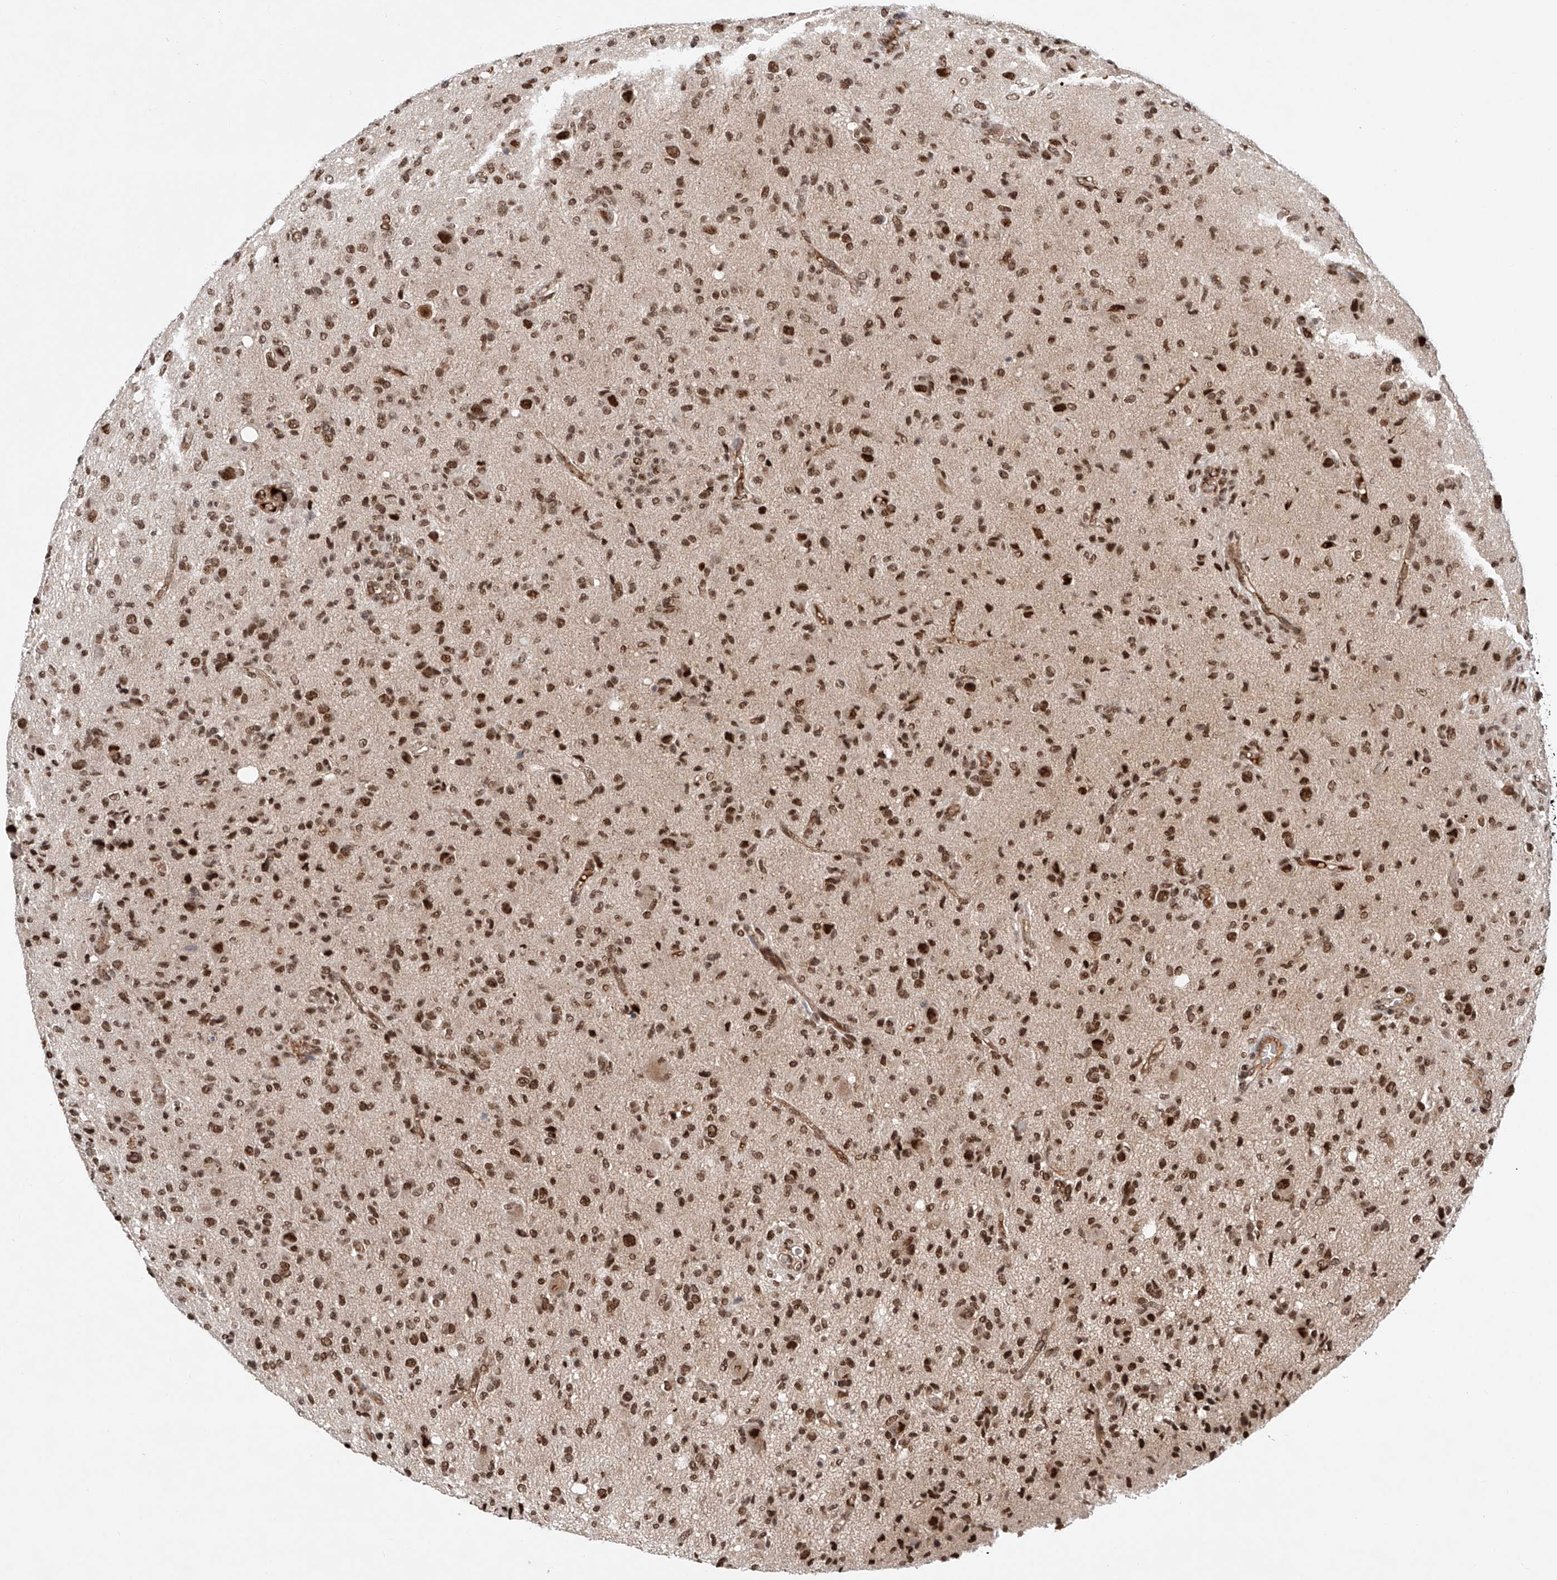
{"staining": {"intensity": "strong", "quantity": ">75%", "location": "nuclear"}, "tissue": "glioma", "cell_type": "Tumor cells", "image_type": "cancer", "snomed": [{"axis": "morphology", "description": "Glioma, malignant, High grade"}, {"axis": "topography", "description": "Brain"}], "caption": "High-grade glioma (malignant) stained with DAB immunohistochemistry (IHC) displays high levels of strong nuclear positivity in about >75% of tumor cells.", "gene": "ZNF470", "patient": {"sex": "female", "age": 57}}